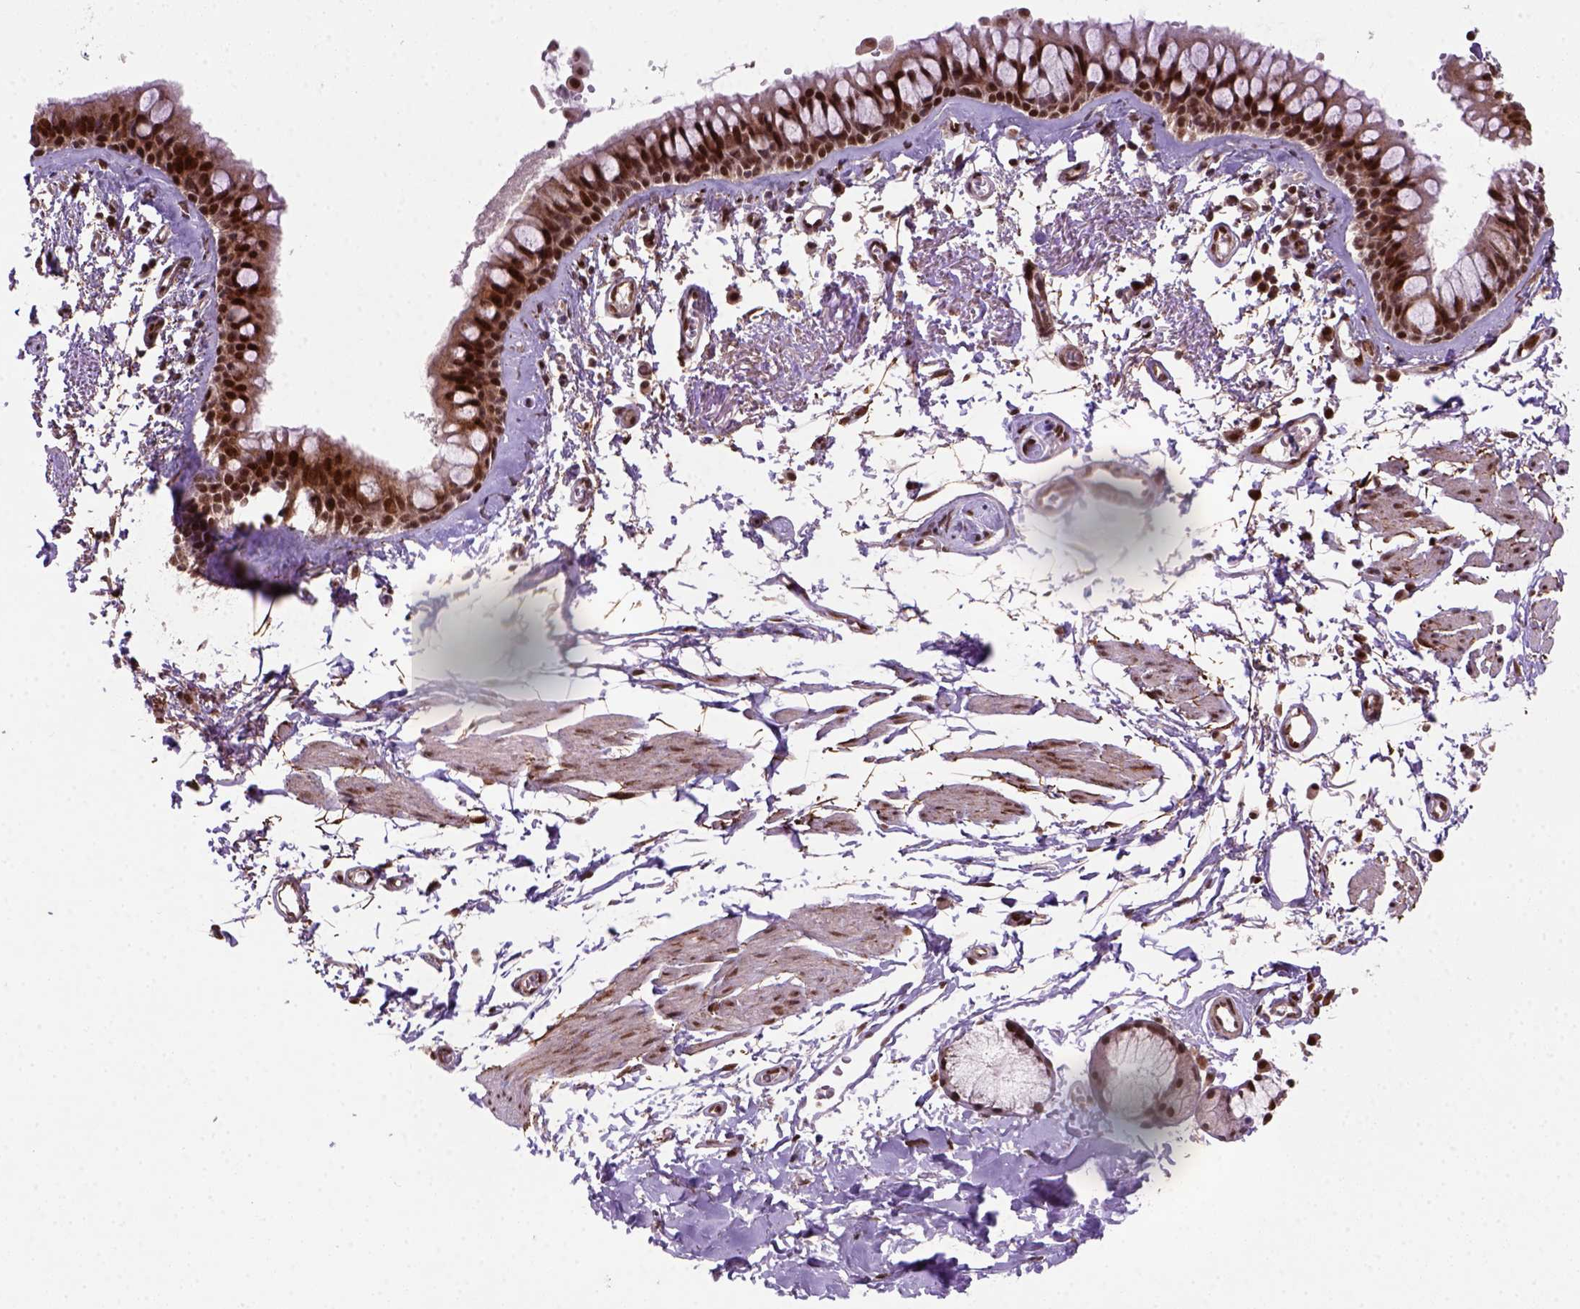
{"staining": {"intensity": "strong", "quantity": ">75%", "location": "nuclear"}, "tissue": "bronchus", "cell_type": "Respiratory epithelial cells", "image_type": "normal", "snomed": [{"axis": "morphology", "description": "Normal tissue, NOS"}, {"axis": "topography", "description": "Cartilage tissue"}, {"axis": "topography", "description": "Bronchus"}], "caption": "The photomicrograph shows immunohistochemical staining of unremarkable bronchus. There is strong nuclear positivity is present in approximately >75% of respiratory epithelial cells. Immunohistochemistry stains the protein of interest in brown and the nuclei are stained blue.", "gene": "MGMT", "patient": {"sex": "female", "age": 79}}